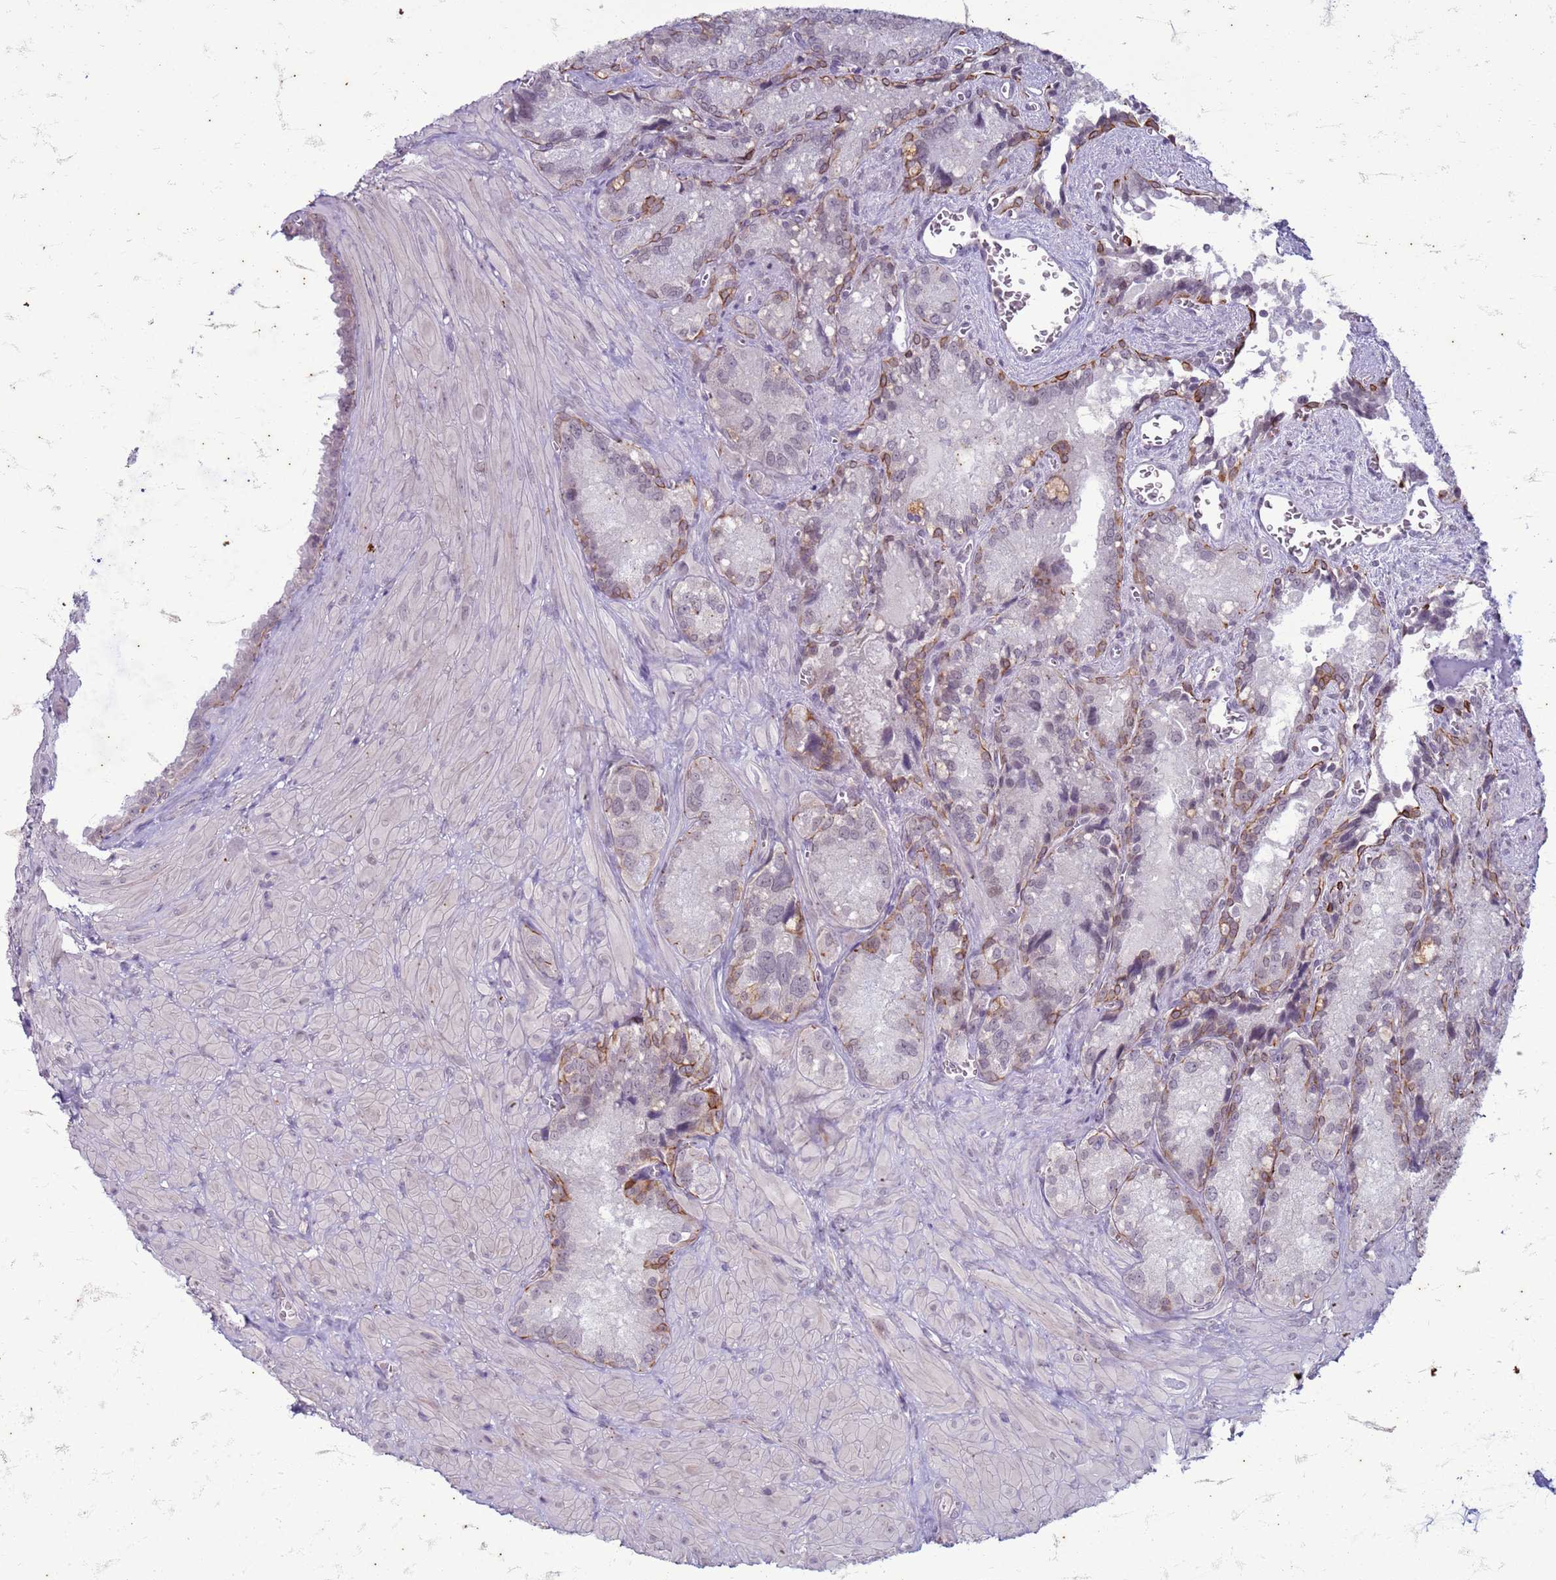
{"staining": {"intensity": "moderate", "quantity": "25%-75%", "location": "cytoplasmic/membranous"}, "tissue": "seminal vesicle", "cell_type": "Glandular cells", "image_type": "normal", "snomed": [{"axis": "morphology", "description": "Normal tissue, NOS"}, {"axis": "topography", "description": "Seminal veicle"}], "caption": "About 25%-75% of glandular cells in benign seminal vesicle demonstrate moderate cytoplasmic/membranous protein positivity as visualized by brown immunohistochemical staining.", "gene": "SLC15A3", "patient": {"sex": "male", "age": 62}}